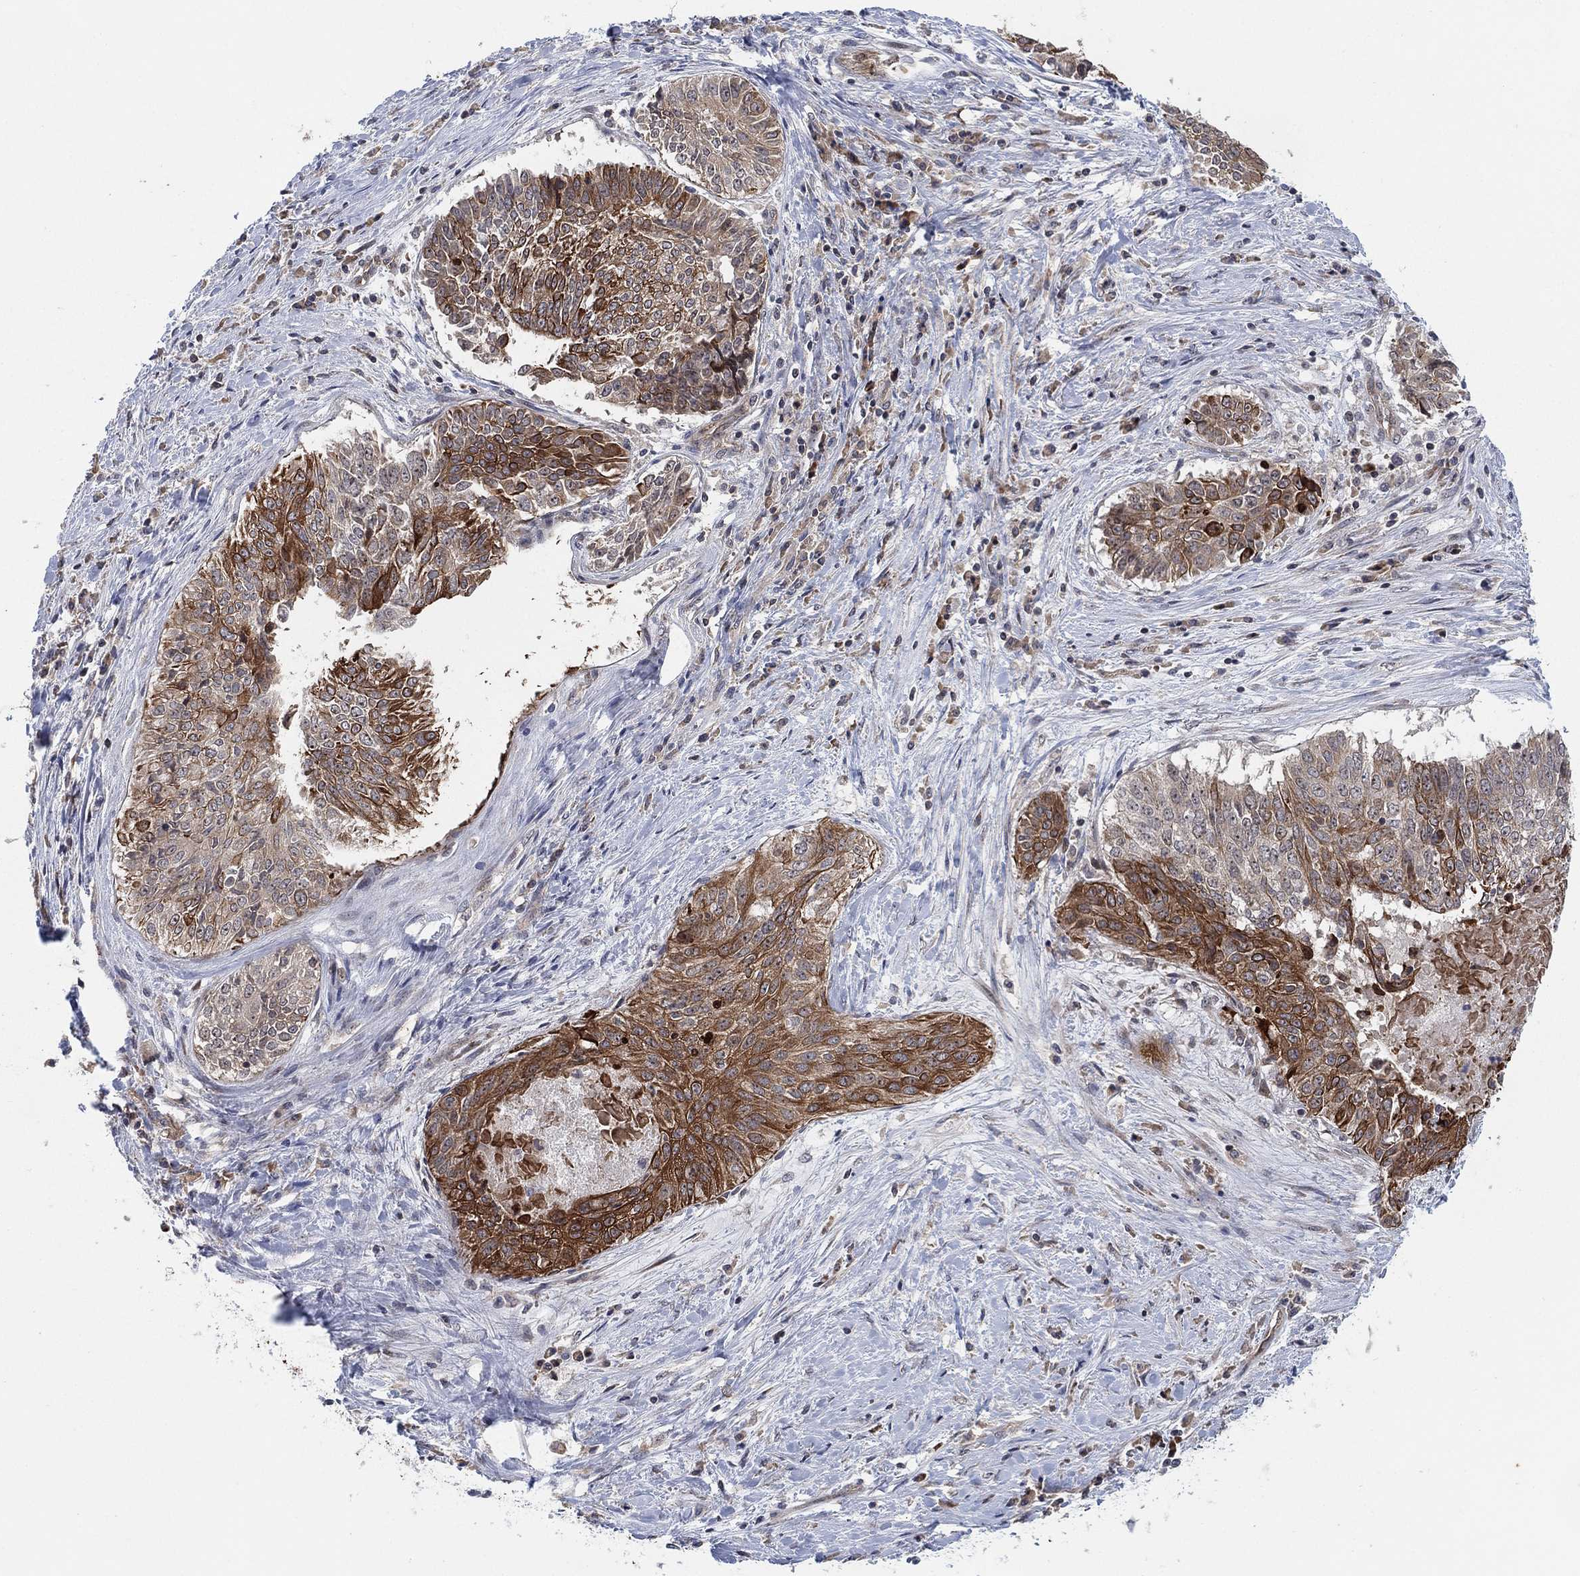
{"staining": {"intensity": "strong", "quantity": "<25%", "location": "cytoplasmic/membranous"}, "tissue": "lung cancer", "cell_type": "Tumor cells", "image_type": "cancer", "snomed": [{"axis": "morphology", "description": "Squamous cell carcinoma, NOS"}, {"axis": "topography", "description": "Lung"}], "caption": "This micrograph reveals immunohistochemistry staining of squamous cell carcinoma (lung), with medium strong cytoplasmic/membranous positivity in about <25% of tumor cells.", "gene": "TMCO1", "patient": {"sex": "male", "age": 64}}